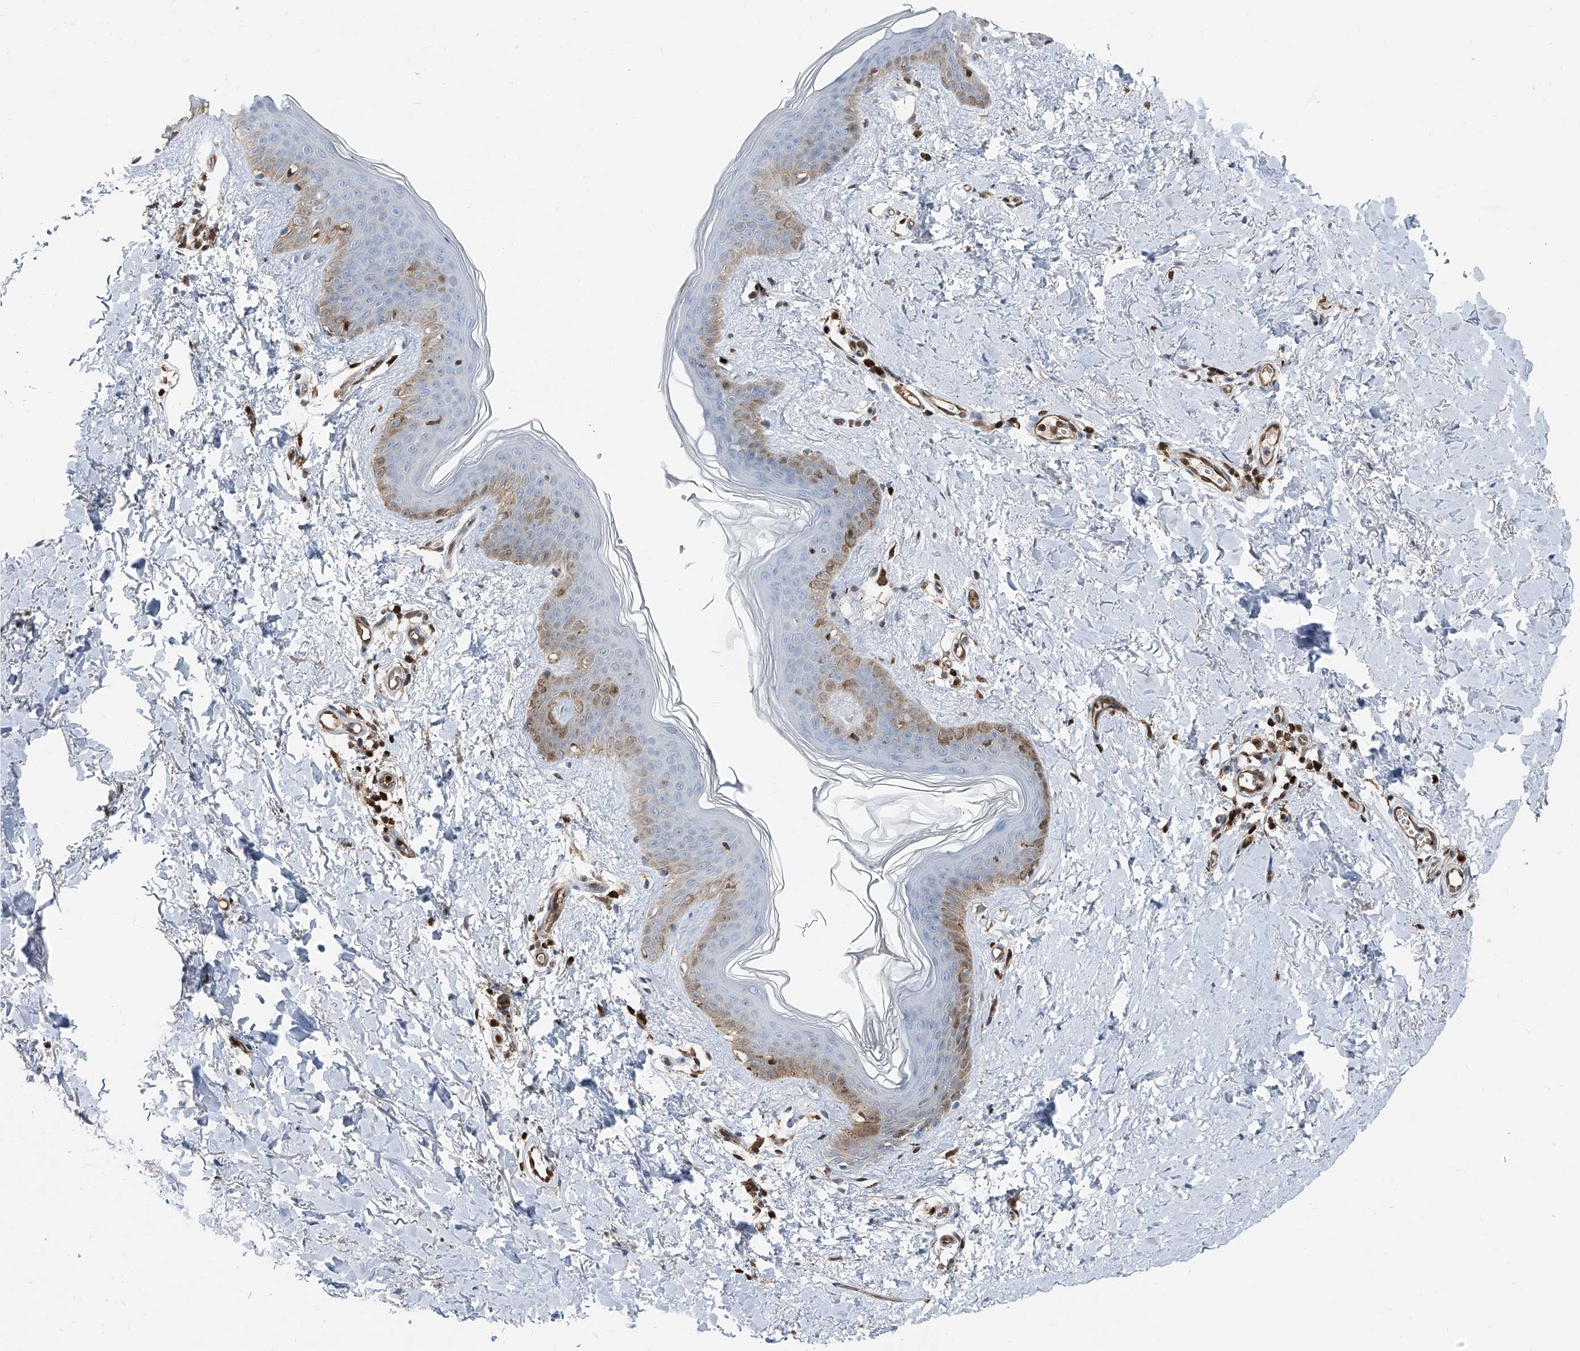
{"staining": {"intensity": "moderate", "quantity": ">75%", "location": "cytoplasmic/membranous"}, "tissue": "skin", "cell_type": "Fibroblasts", "image_type": "normal", "snomed": [{"axis": "morphology", "description": "Normal tissue, NOS"}, {"axis": "topography", "description": "Skin"}], "caption": "This image exhibits benign skin stained with immunohistochemistry (IHC) to label a protein in brown. The cytoplasmic/membranous of fibroblasts show moderate positivity for the protein. Nuclei are counter-stained blue.", "gene": "PSMB10", "patient": {"sex": "female", "age": 46}}